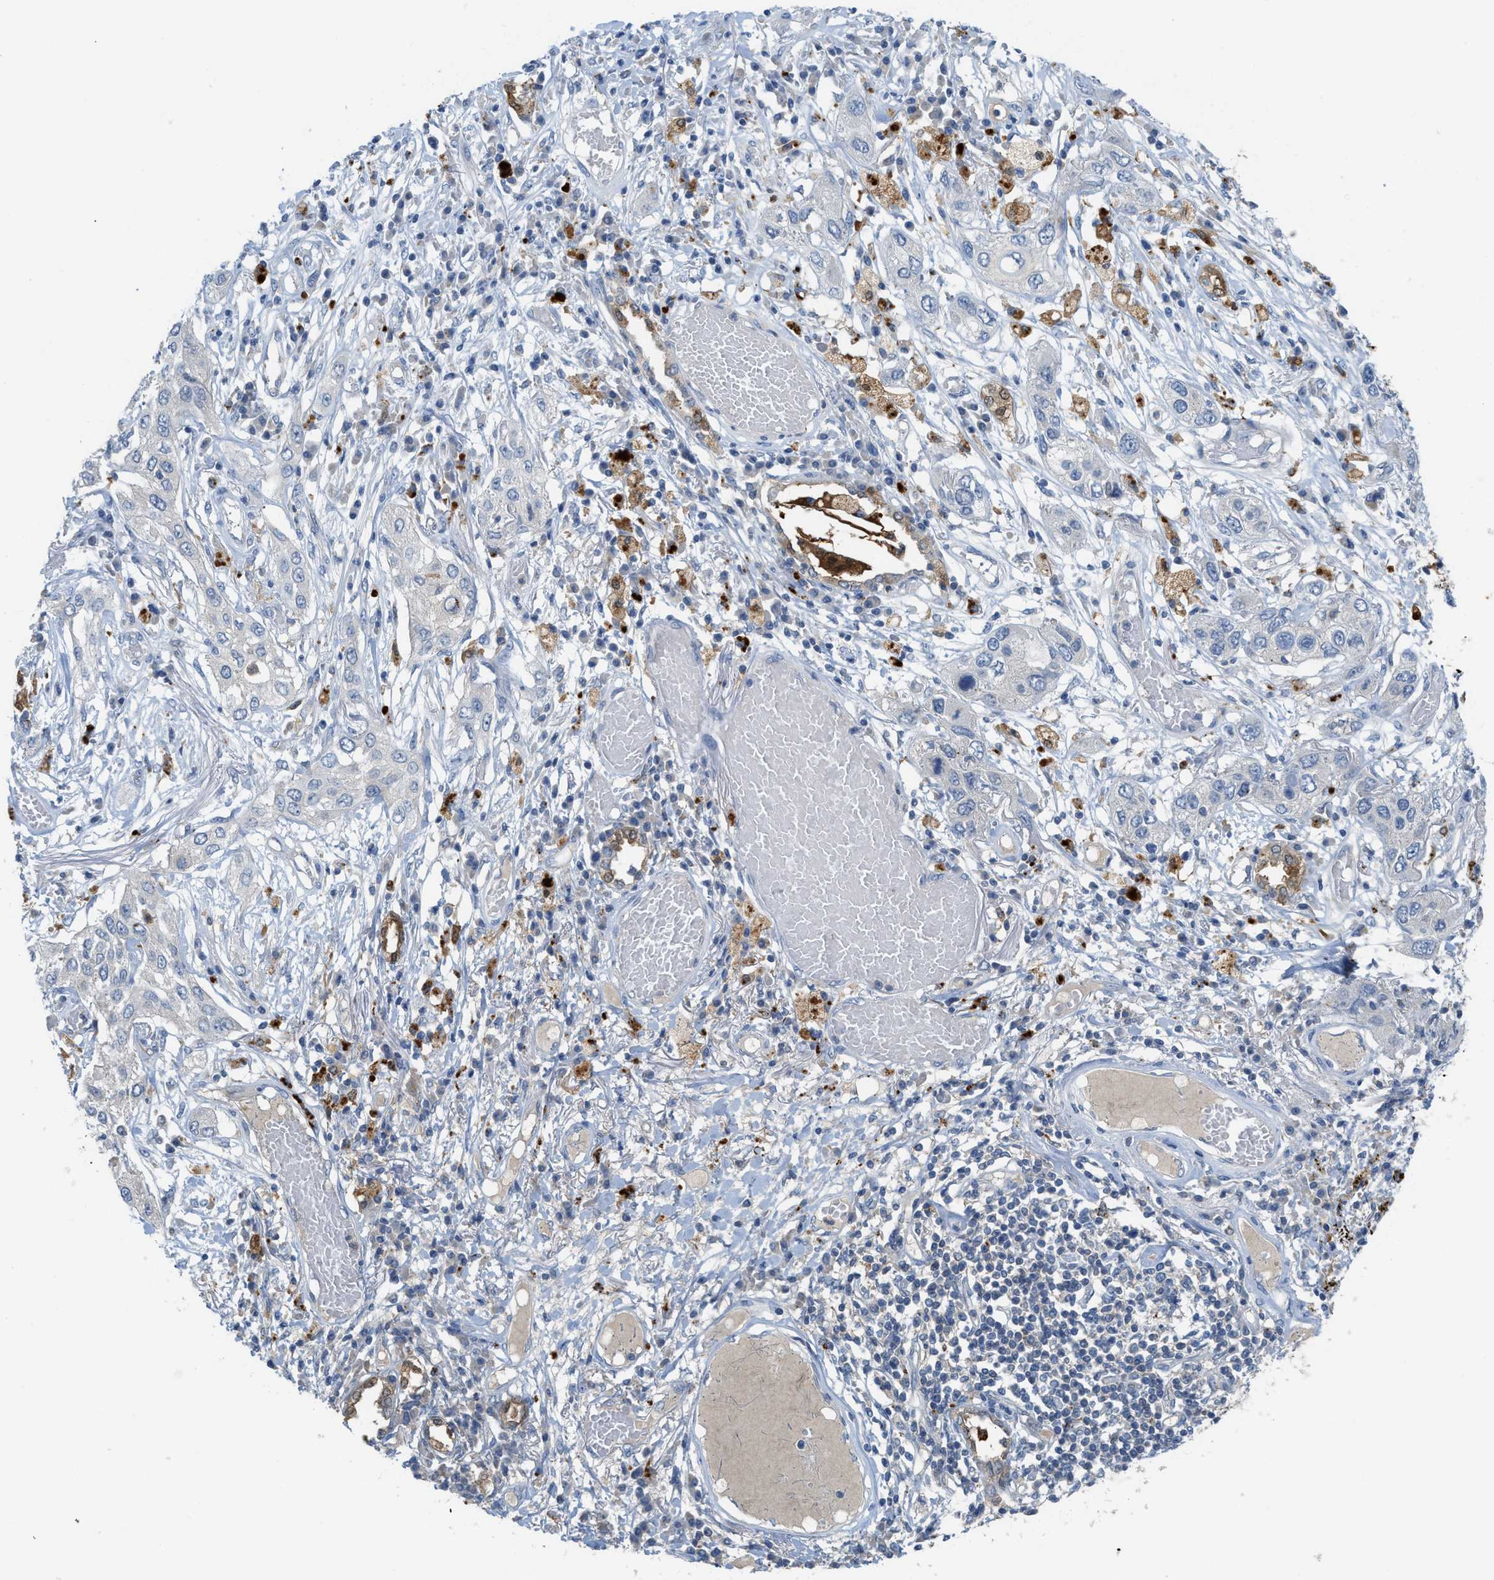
{"staining": {"intensity": "negative", "quantity": "none", "location": "none"}, "tissue": "lung cancer", "cell_type": "Tumor cells", "image_type": "cancer", "snomed": [{"axis": "morphology", "description": "Squamous cell carcinoma, NOS"}, {"axis": "topography", "description": "Lung"}], "caption": "Photomicrograph shows no significant protein staining in tumor cells of lung cancer.", "gene": "CSTB", "patient": {"sex": "male", "age": 71}}